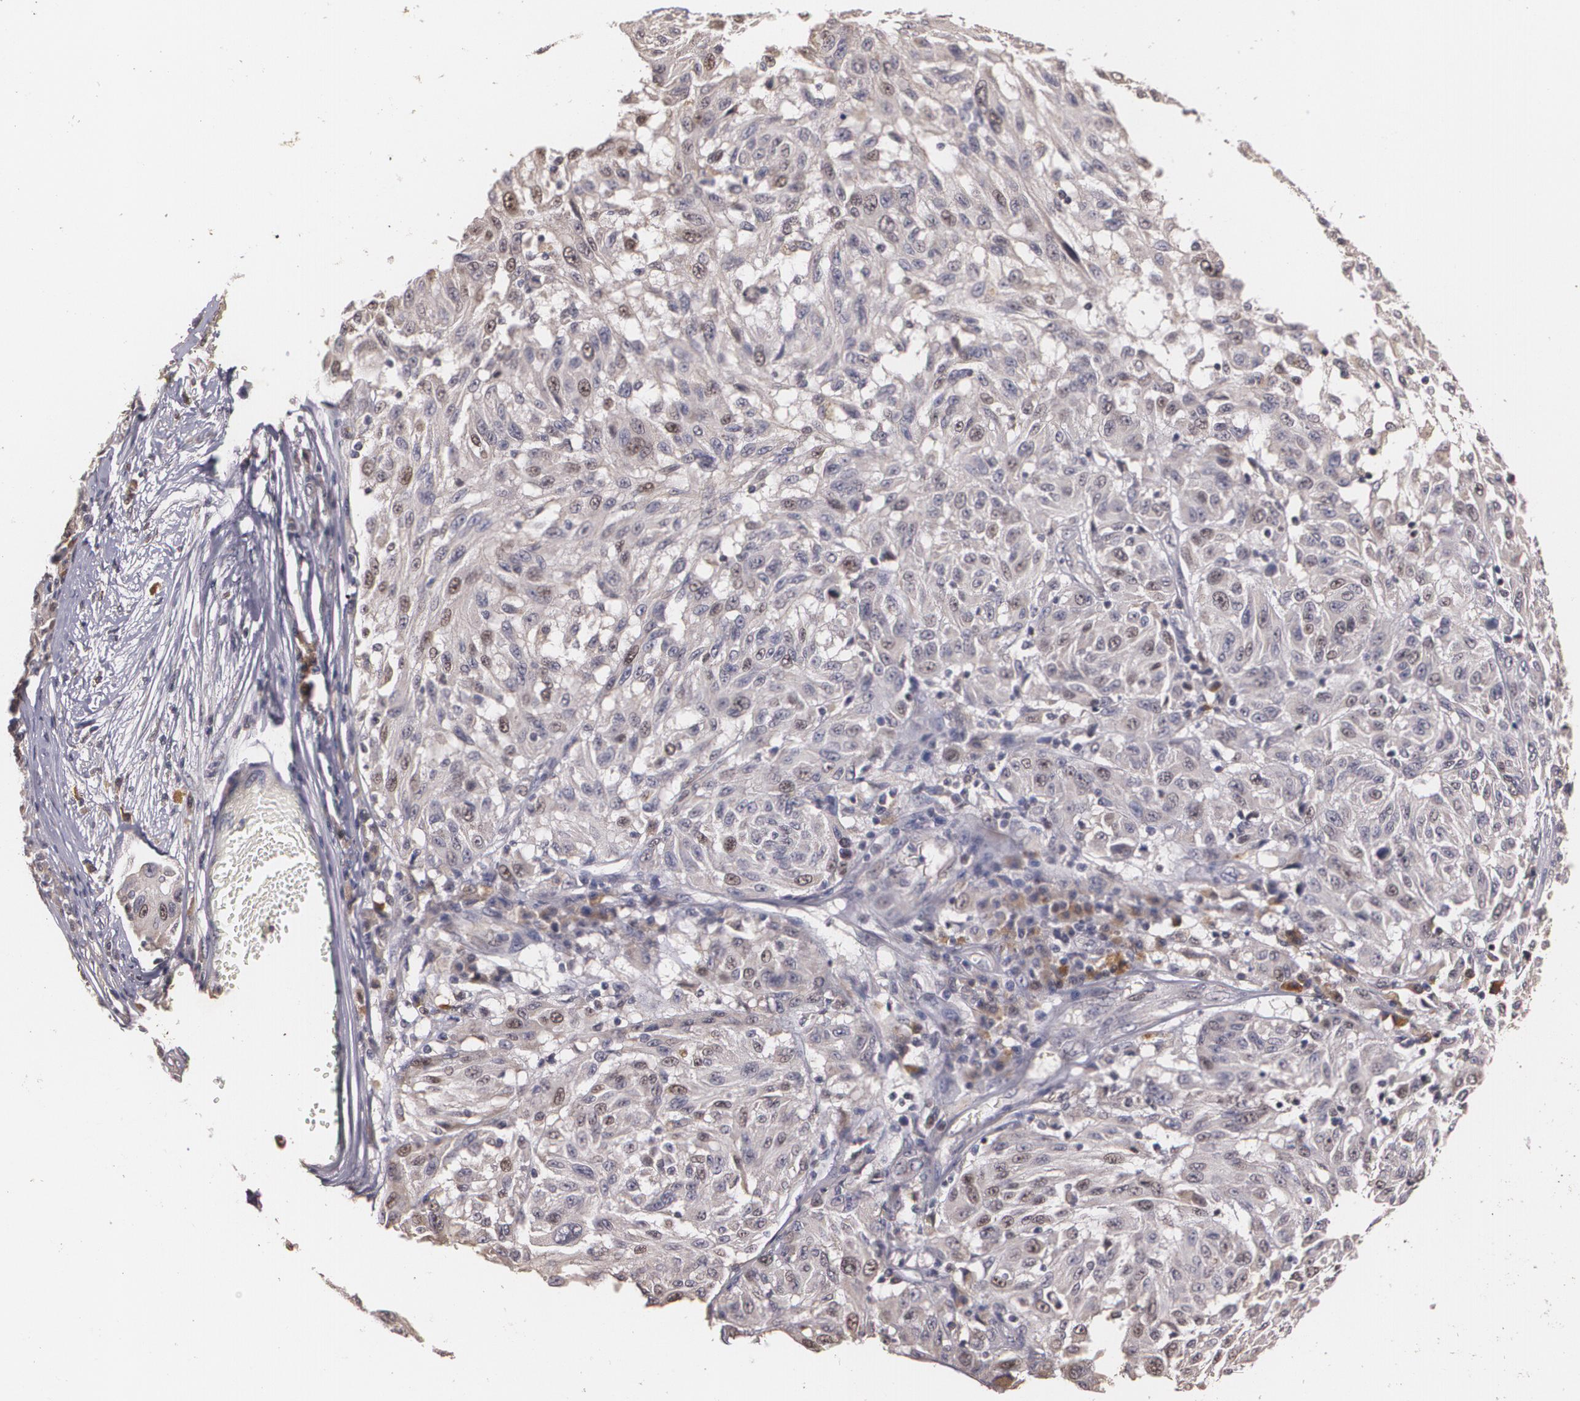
{"staining": {"intensity": "moderate", "quantity": "25%-75%", "location": "nuclear"}, "tissue": "melanoma", "cell_type": "Tumor cells", "image_type": "cancer", "snomed": [{"axis": "morphology", "description": "Malignant melanoma, NOS"}, {"axis": "topography", "description": "Skin"}], "caption": "Human melanoma stained with a brown dye displays moderate nuclear positive staining in approximately 25%-75% of tumor cells.", "gene": "BRCA1", "patient": {"sex": "female", "age": 77}}